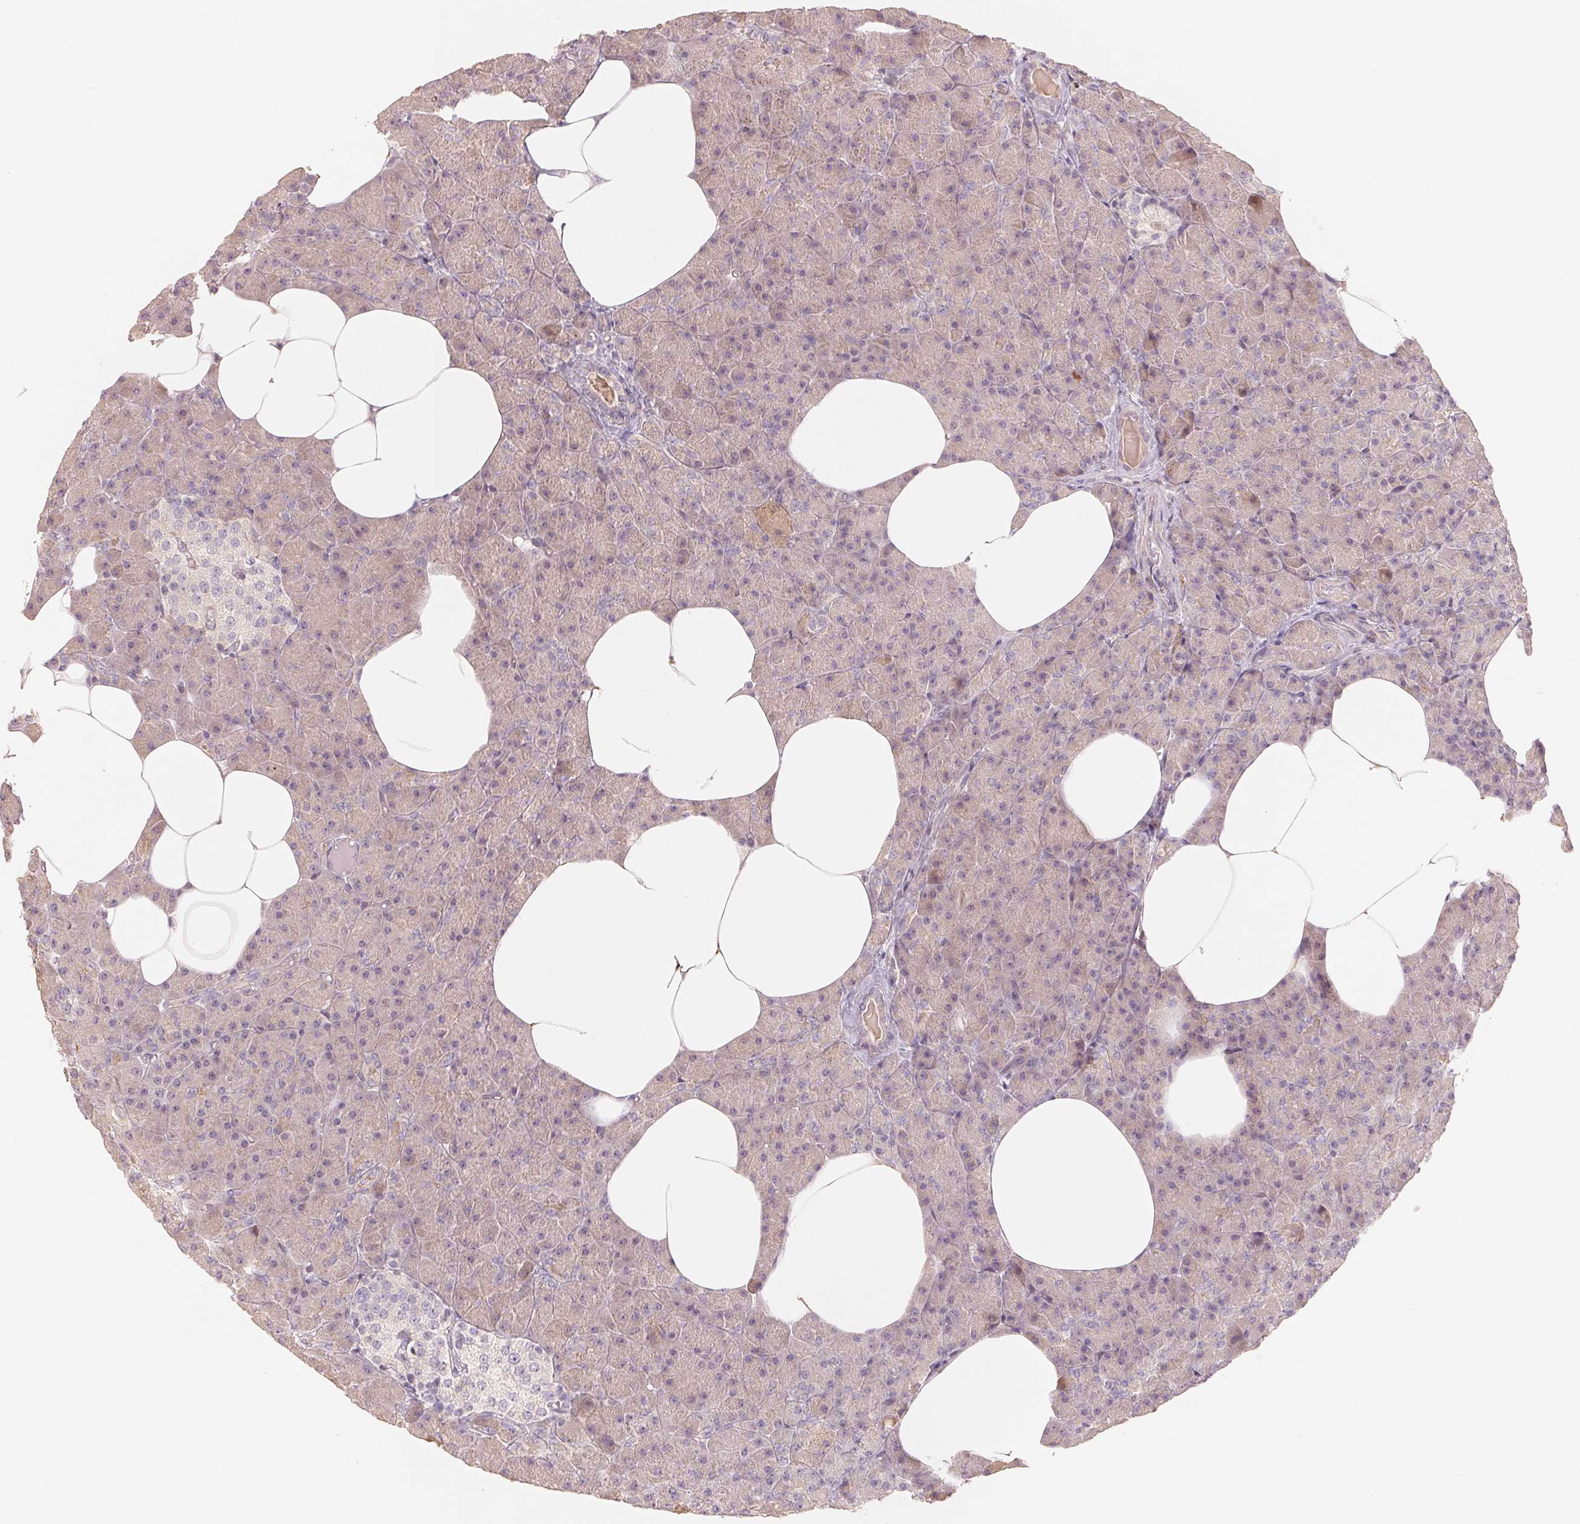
{"staining": {"intensity": "weak", "quantity": "<25%", "location": "cytoplasmic/membranous"}, "tissue": "pancreas", "cell_type": "Exocrine glandular cells", "image_type": "normal", "snomed": [{"axis": "morphology", "description": "Normal tissue, NOS"}, {"axis": "topography", "description": "Pancreas"}], "caption": "The histopathology image displays no staining of exocrine glandular cells in benign pancreas. The staining is performed using DAB (3,3'-diaminobenzidine) brown chromogen with nuclei counter-stained in using hematoxylin.", "gene": "DENND2C", "patient": {"sex": "female", "age": 45}}